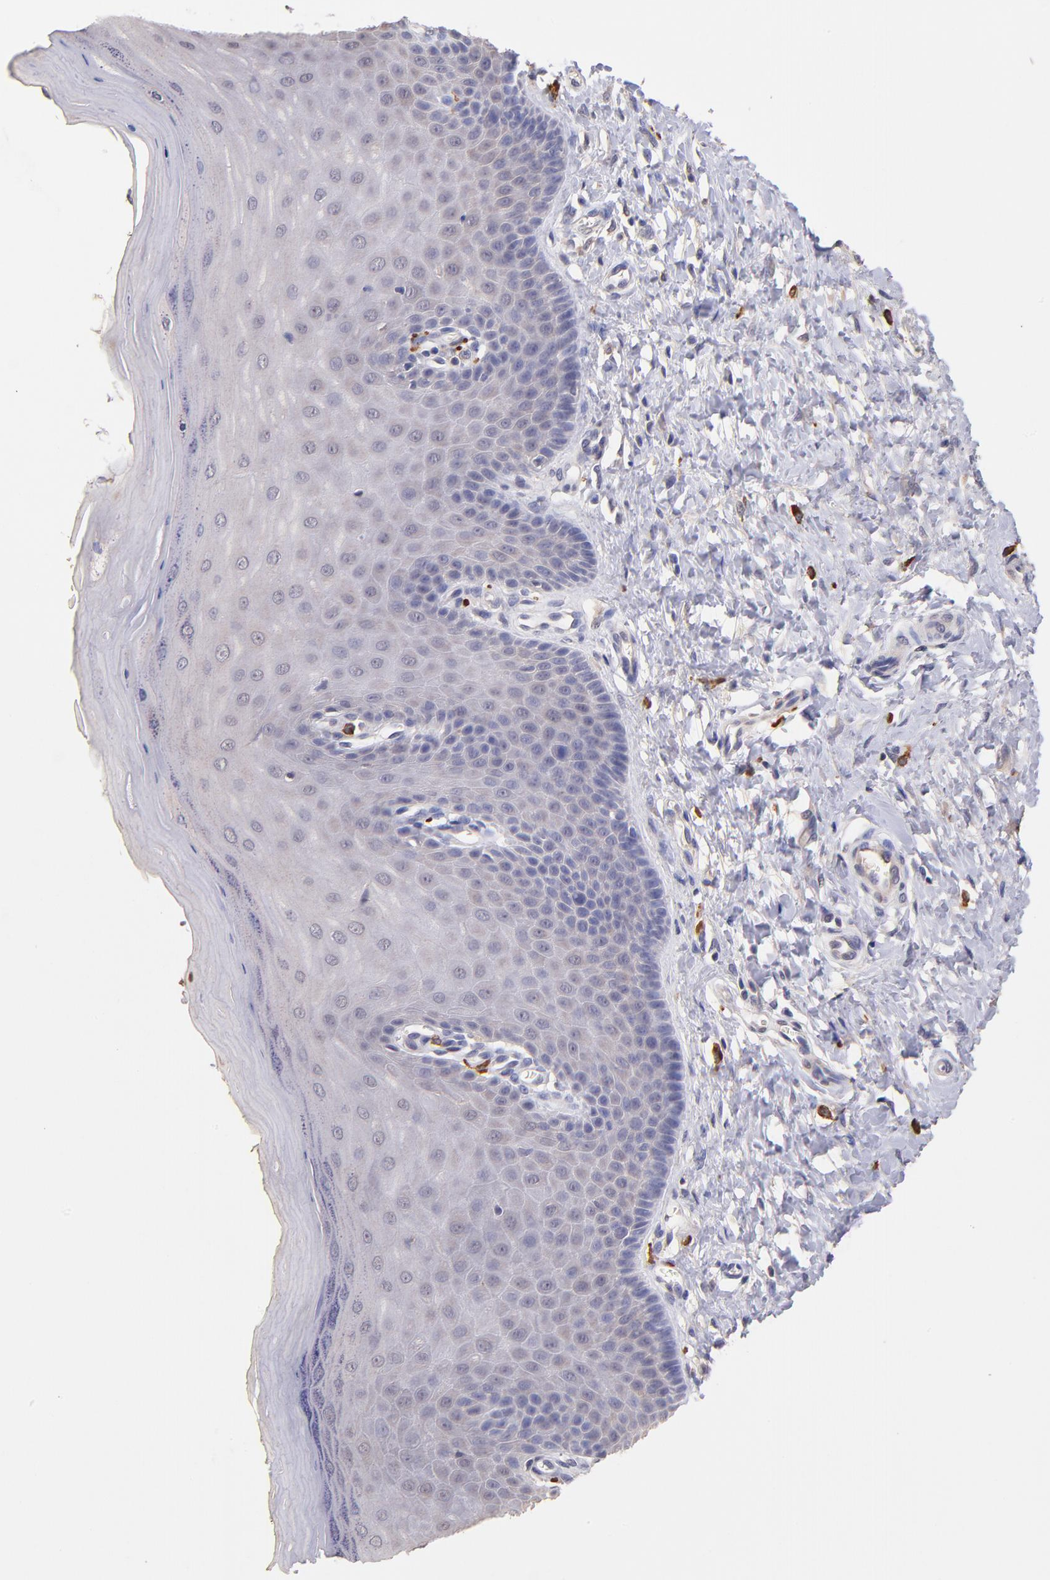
{"staining": {"intensity": "negative", "quantity": "none", "location": "none"}, "tissue": "cervix", "cell_type": "Glandular cells", "image_type": "normal", "snomed": [{"axis": "morphology", "description": "Normal tissue, NOS"}, {"axis": "topography", "description": "Cervix"}], "caption": "Glandular cells are negative for protein expression in normal human cervix. (Immunohistochemistry (ihc), brightfield microscopy, high magnification).", "gene": "RNASEL", "patient": {"sex": "female", "age": 55}}